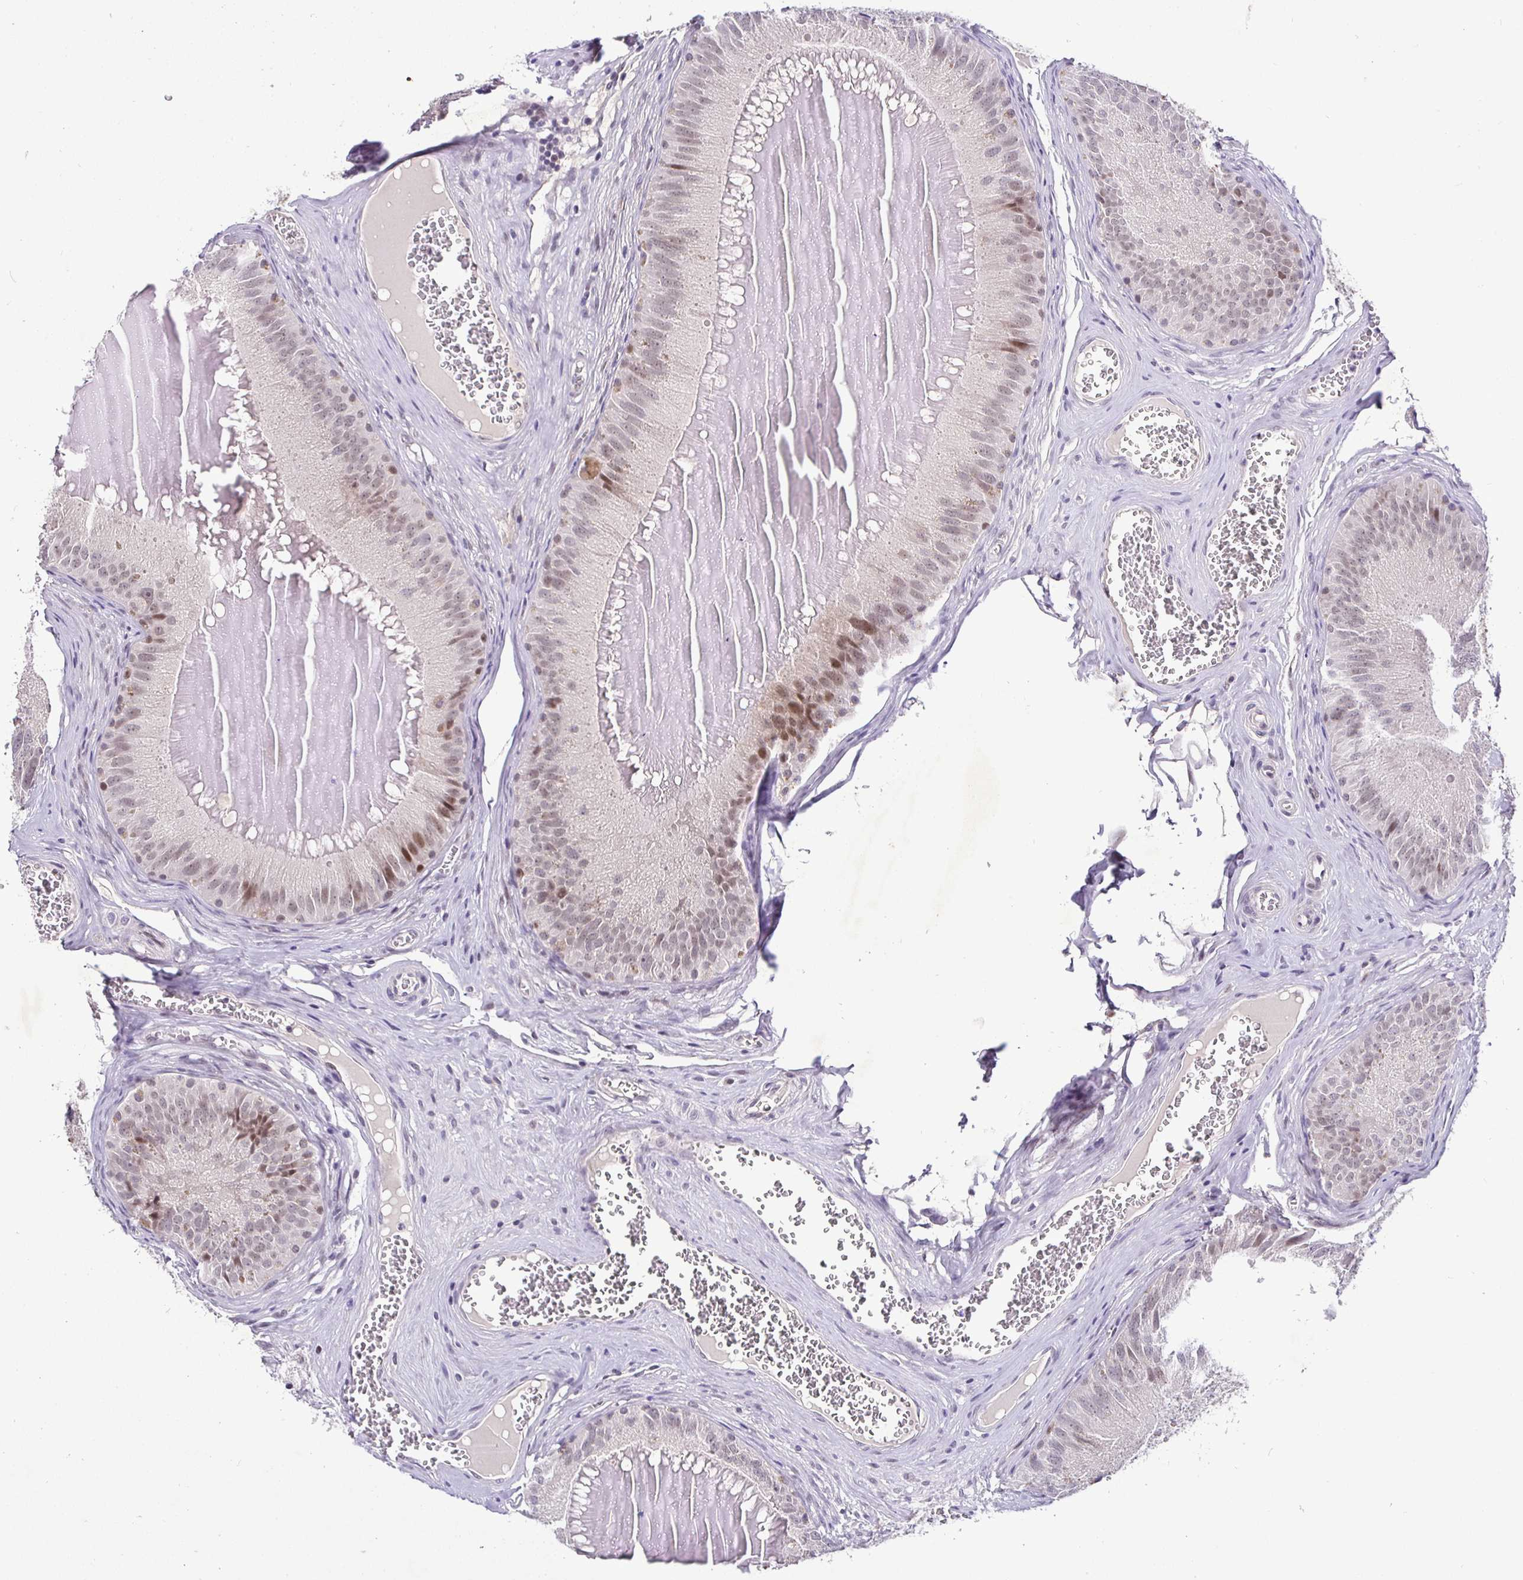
{"staining": {"intensity": "weak", "quantity": ">75%", "location": "nuclear"}, "tissue": "epididymis", "cell_type": "Glandular cells", "image_type": "normal", "snomed": [{"axis": "morphology", "description": "Normal tissue, NOS"}, {"axis": "topography", "description": "Epididymis, spermatic cord, NOS"}], "caption": "Epididymis stained with DAB (3,3'-diaminobenzidine) immunohistochemistry (IHC) displays low levels of weak nuclear positivity in approximately >75% of glandular cells.", "gene": "NUP188", "patient": {"sex": "male", "age": 39}}